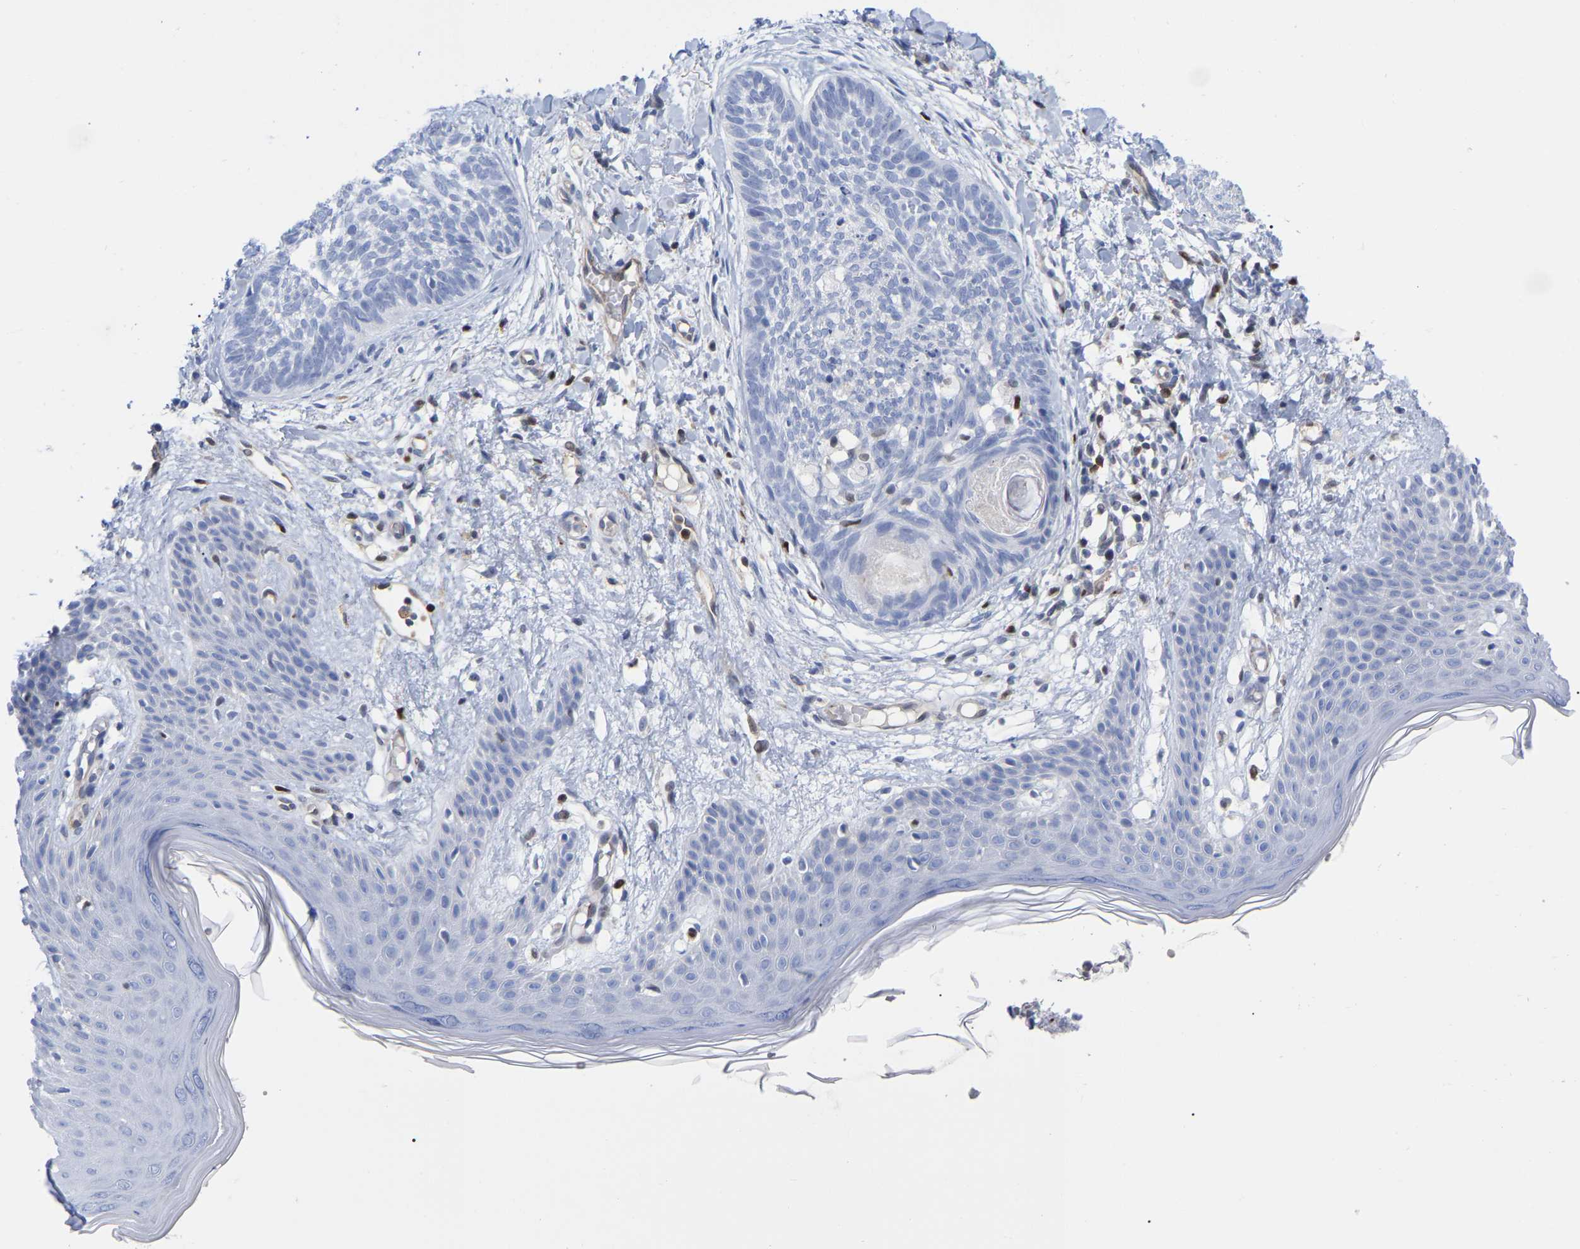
{"staining": {"intensity": "negative", "quantity": "none", "location": "none"}, "tissue": "skin cancer", "cell_type": "Tumor cells", "image_type": "cancer", "snomed": [{"axis": "morphology", "description": "Basal cell carcinoma"}, {"axis": "topography", "description": "Skin"}], "caption": "Human basal cell carcinoma (skin) stained for a protein using immunohistochemistry exhibits no staining in tumor cells.", "gene": "GIMAP4", "patient": {"sex": "female", "age": 59}}